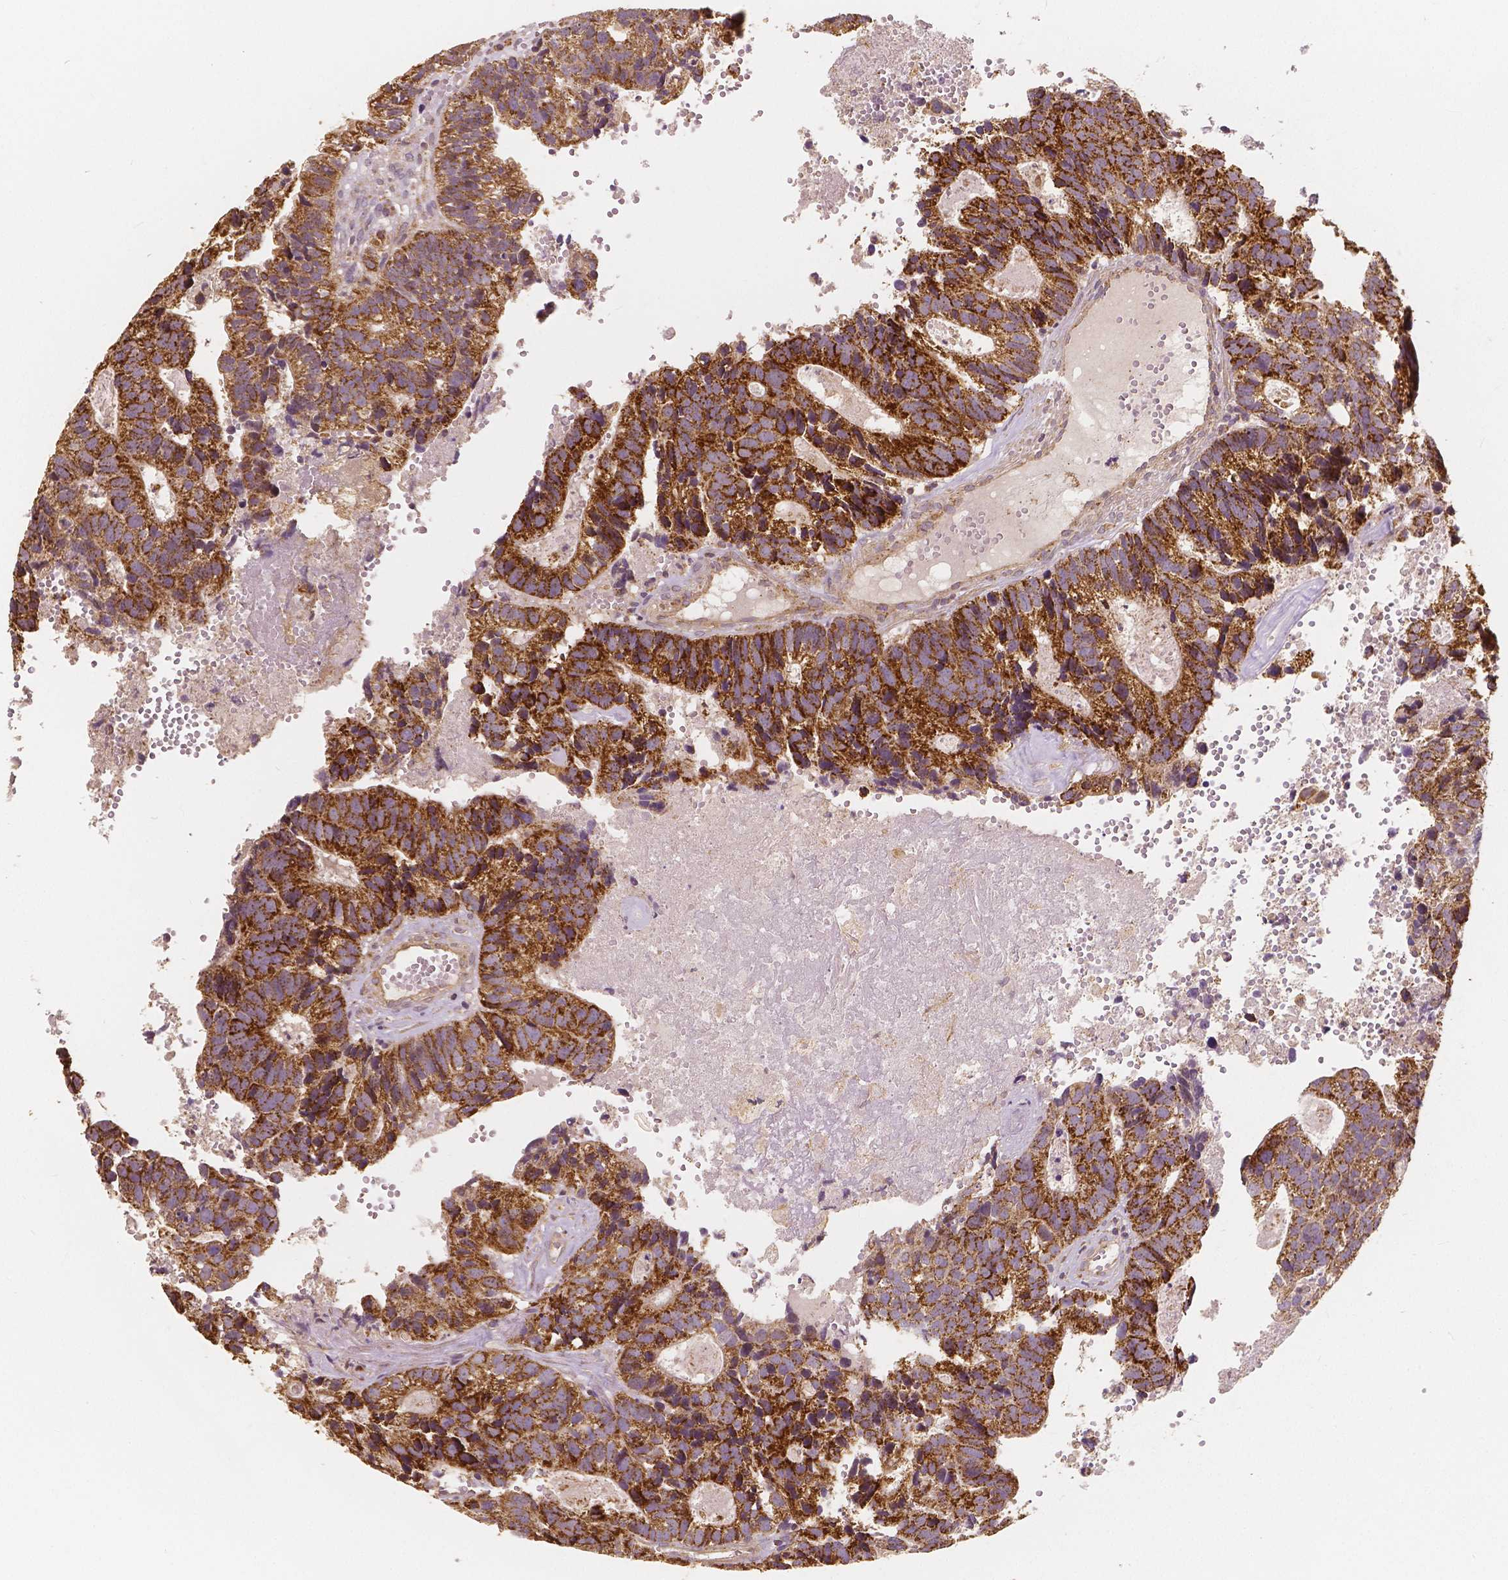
{"staining": {"intensity": "strong", "quantity": ">75%", "location": "cytoplasmic/membranous"}, "tissue": "head and neck cancer", "cell_type": "Tumor cells", "image_type": "cancer", "snomed": [{"axis": "morphology", "description": "Adenocarcinoma, NOS"}, {"axis": "topography", "description": "Head-Neck"}], "caption": "Tumor cells reveal strong cytoplasmic/membranous staining in about >75% of cells in adenocarcinoma (head and neck).", "gene": "PEX26", "patient": {"sex": "male", "age": 62}}